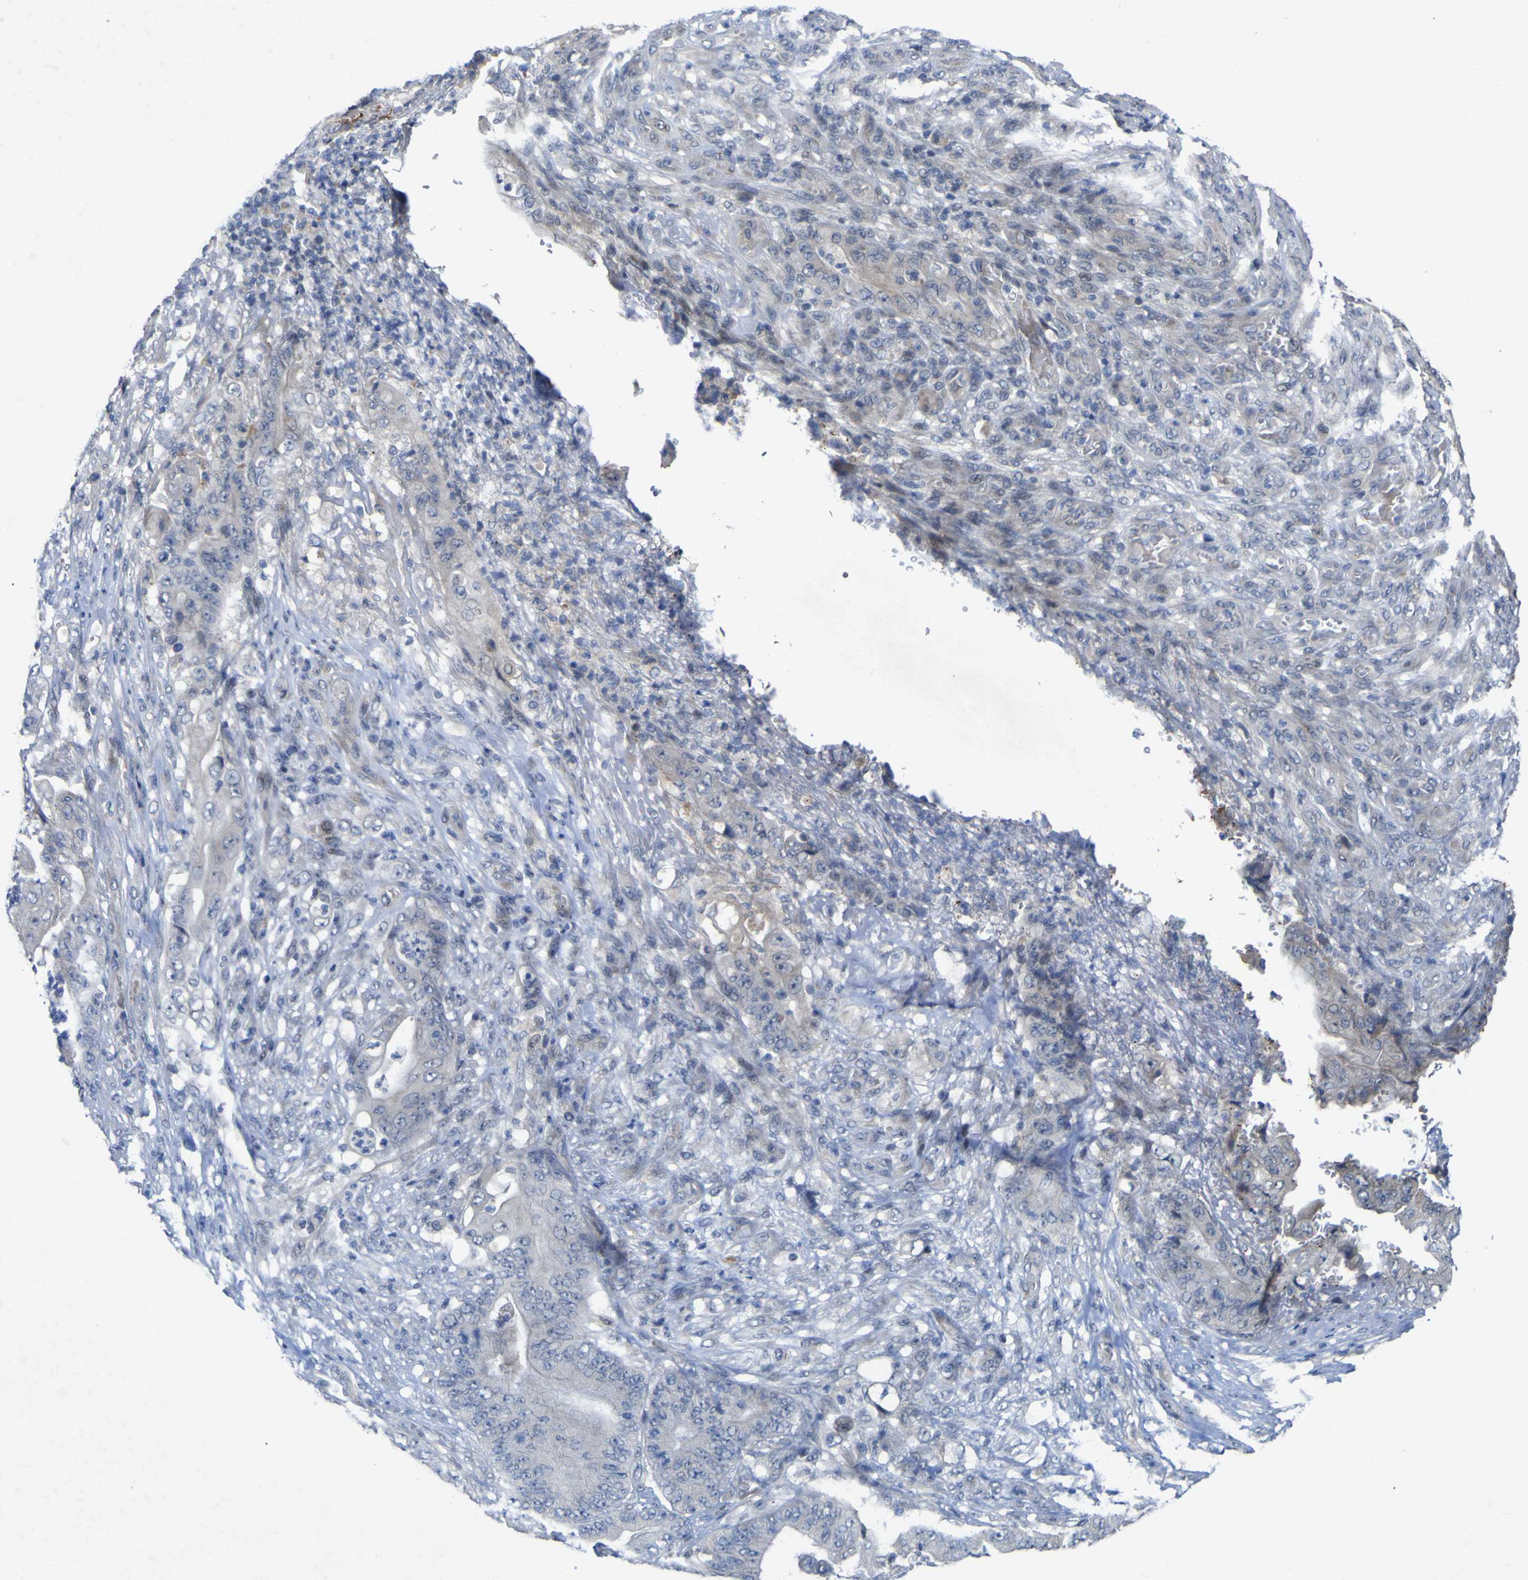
{"staining": {"intensity": "negative", "quantity": "none", "location": "none"}, "tissue": "stomach cancer", "cell_type": "Tumor cells", "image_type": "cancer", "snomed": [{"axis": "morphology", "description": "Adenocarcinoma, NOS"}, {"axis": "topography", "description": "Stomach"}], "caption": "Stomach cancer was stained to show a protein in brown. There is no significant positivity in tumor cells.", "gene": "NAV1", "patient": {"sex": "female", "age": 73}}